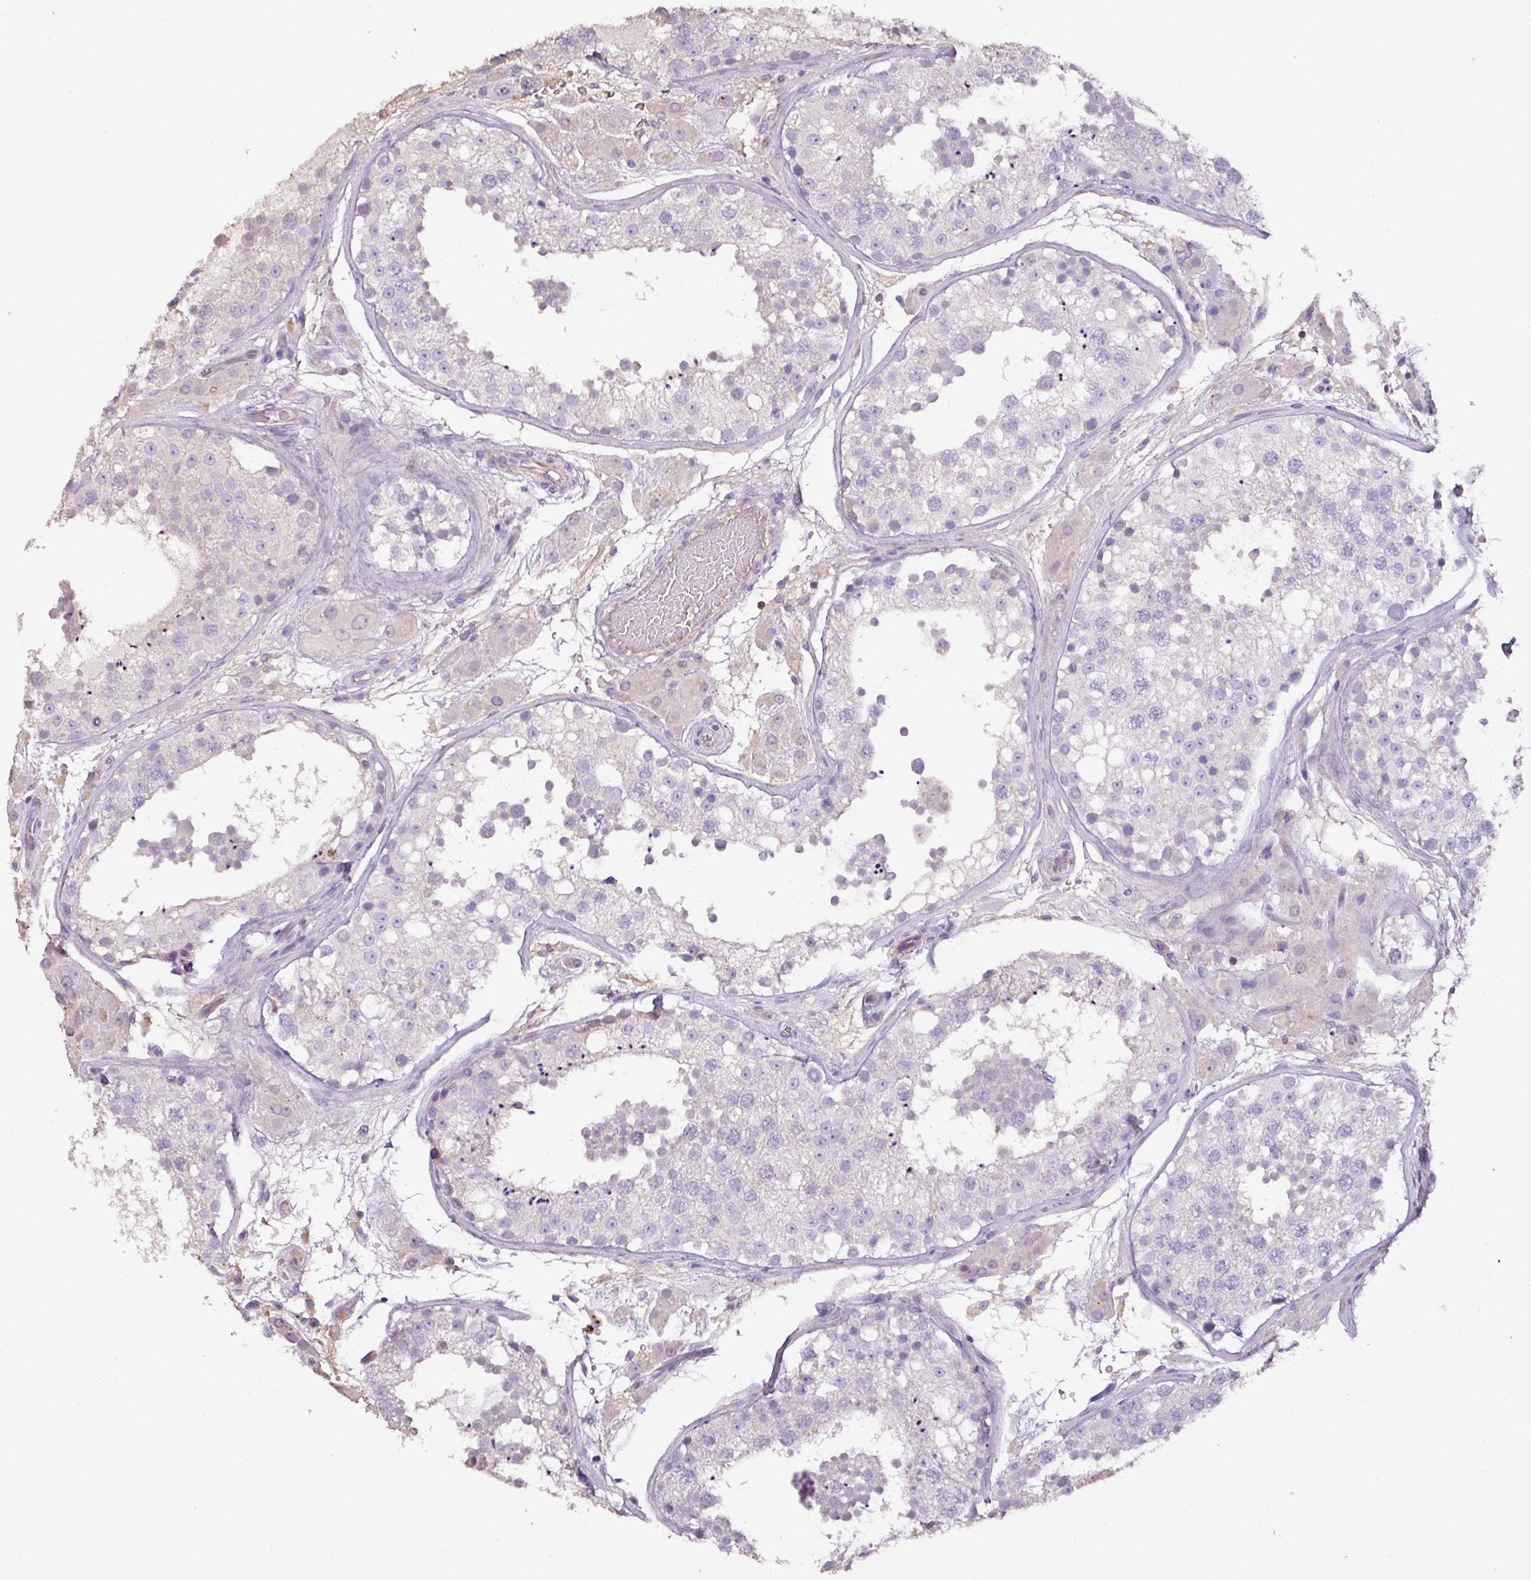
{"staining": {"intensity": "negative", "quantity": "none", "location": "none"}, "tissue": "testis", "cell_type": "Cells in seminiferous ducts", "image_type": "normal", "snomed": [{"axis": "morphology", "description": "Normal tissue, NOS"}, {"axis": "topography", "description": "Testis"}], "caption": "Histopathology image shows no protein expression in cells in seminiferous ducts of benign testis.", "gene": "AGR3", "patient": {"sex": "male", "age": 26}}